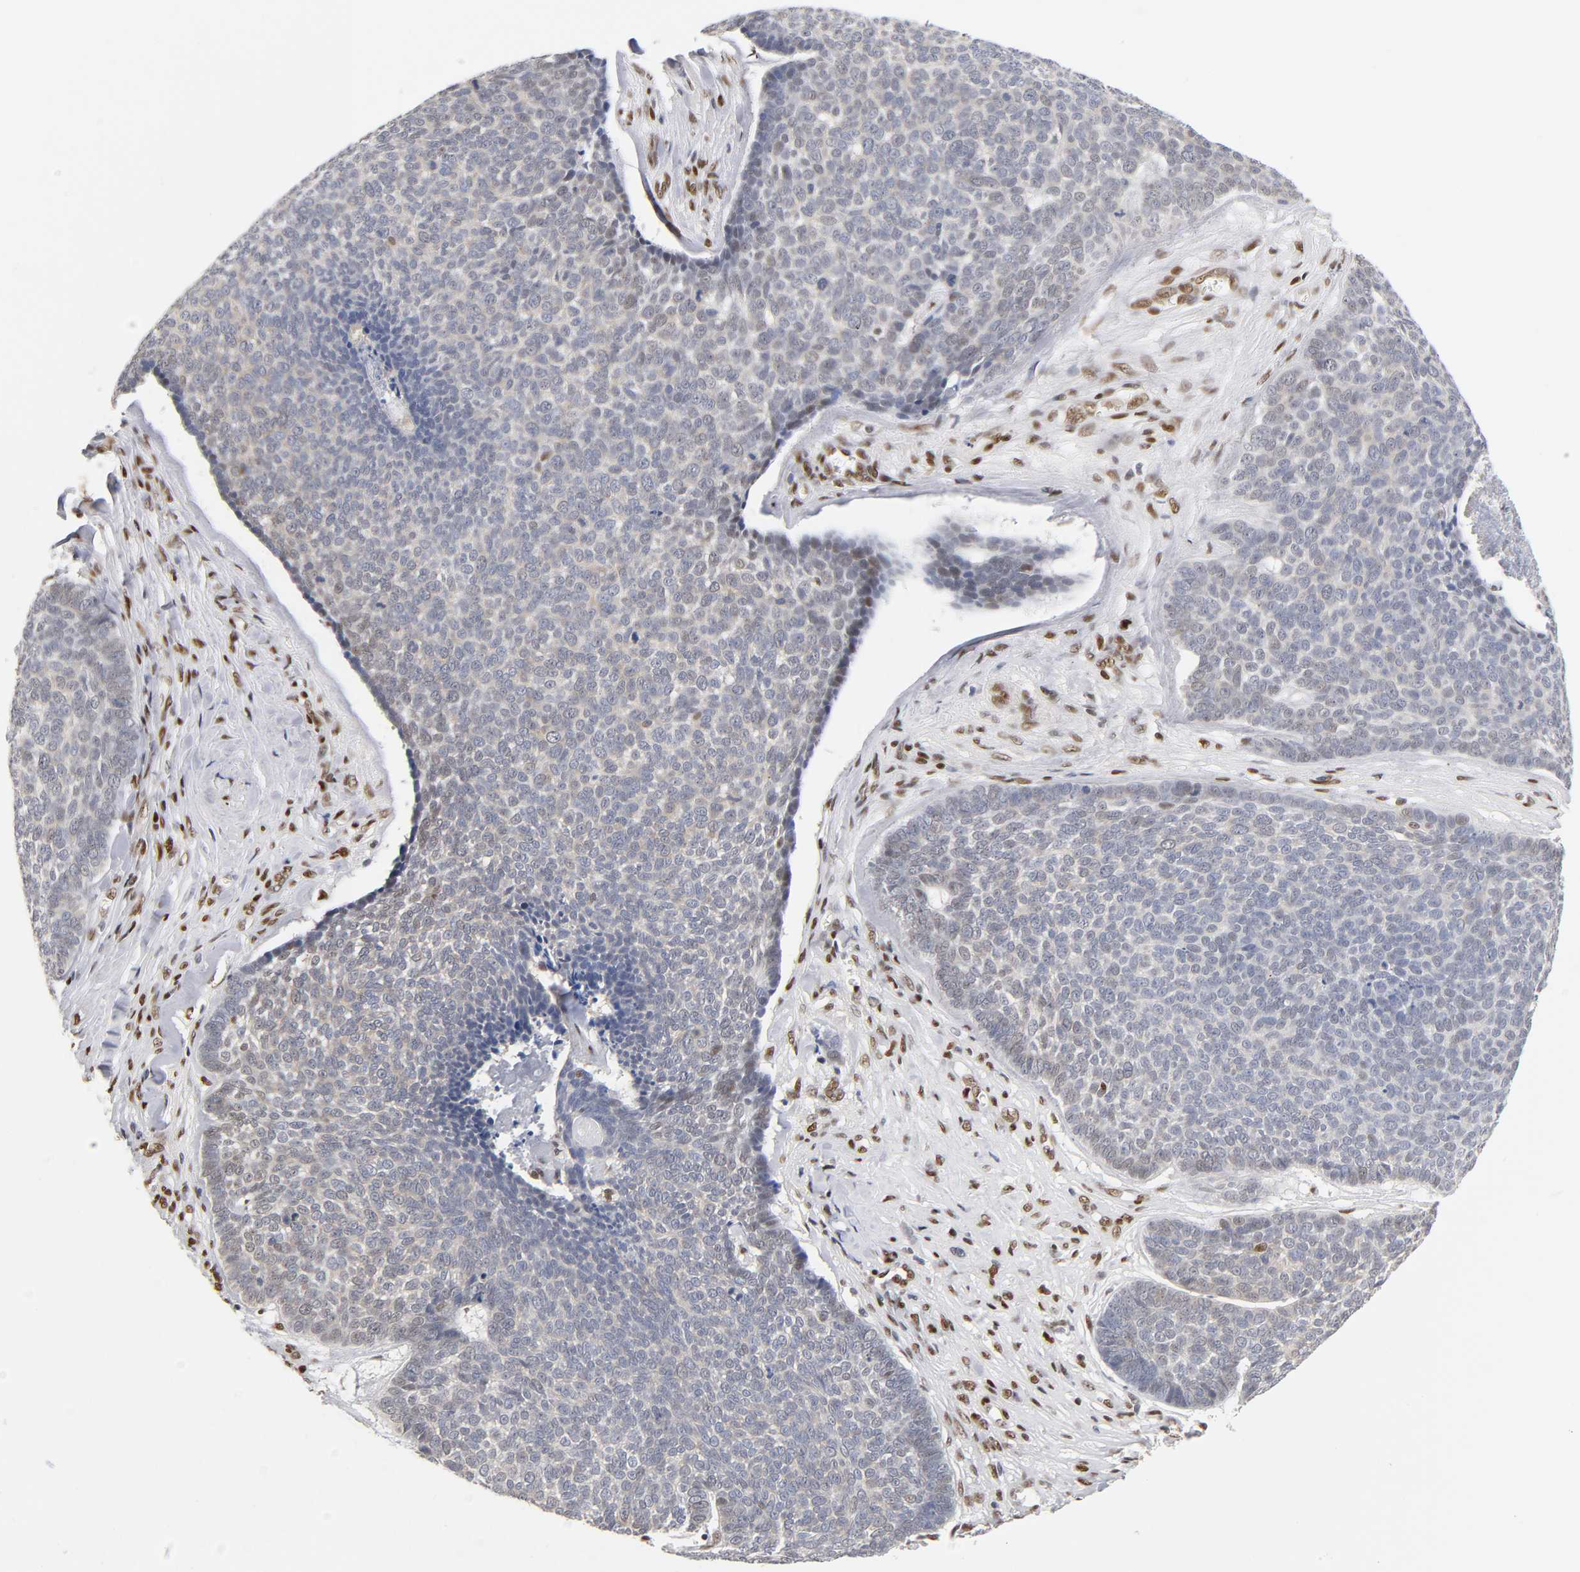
{"staining": {"intensity": "negative", "quantity": "none", "location": "none"}, "tissue": "skin cancer", "cell_type": "Tumor cells", "image_type": "cancer", "snomed": [{"axis": "morphology", "description": "Basal cell carcinoma"}, {"axis": "topography", "description": "Skin"}], "caption": "The micrograph exhibits no significant positivity in tumor cells of basal cell carcinoma (skin).", "gene": "NR3C1", "patient": {"sex": "male", "age": 84}}